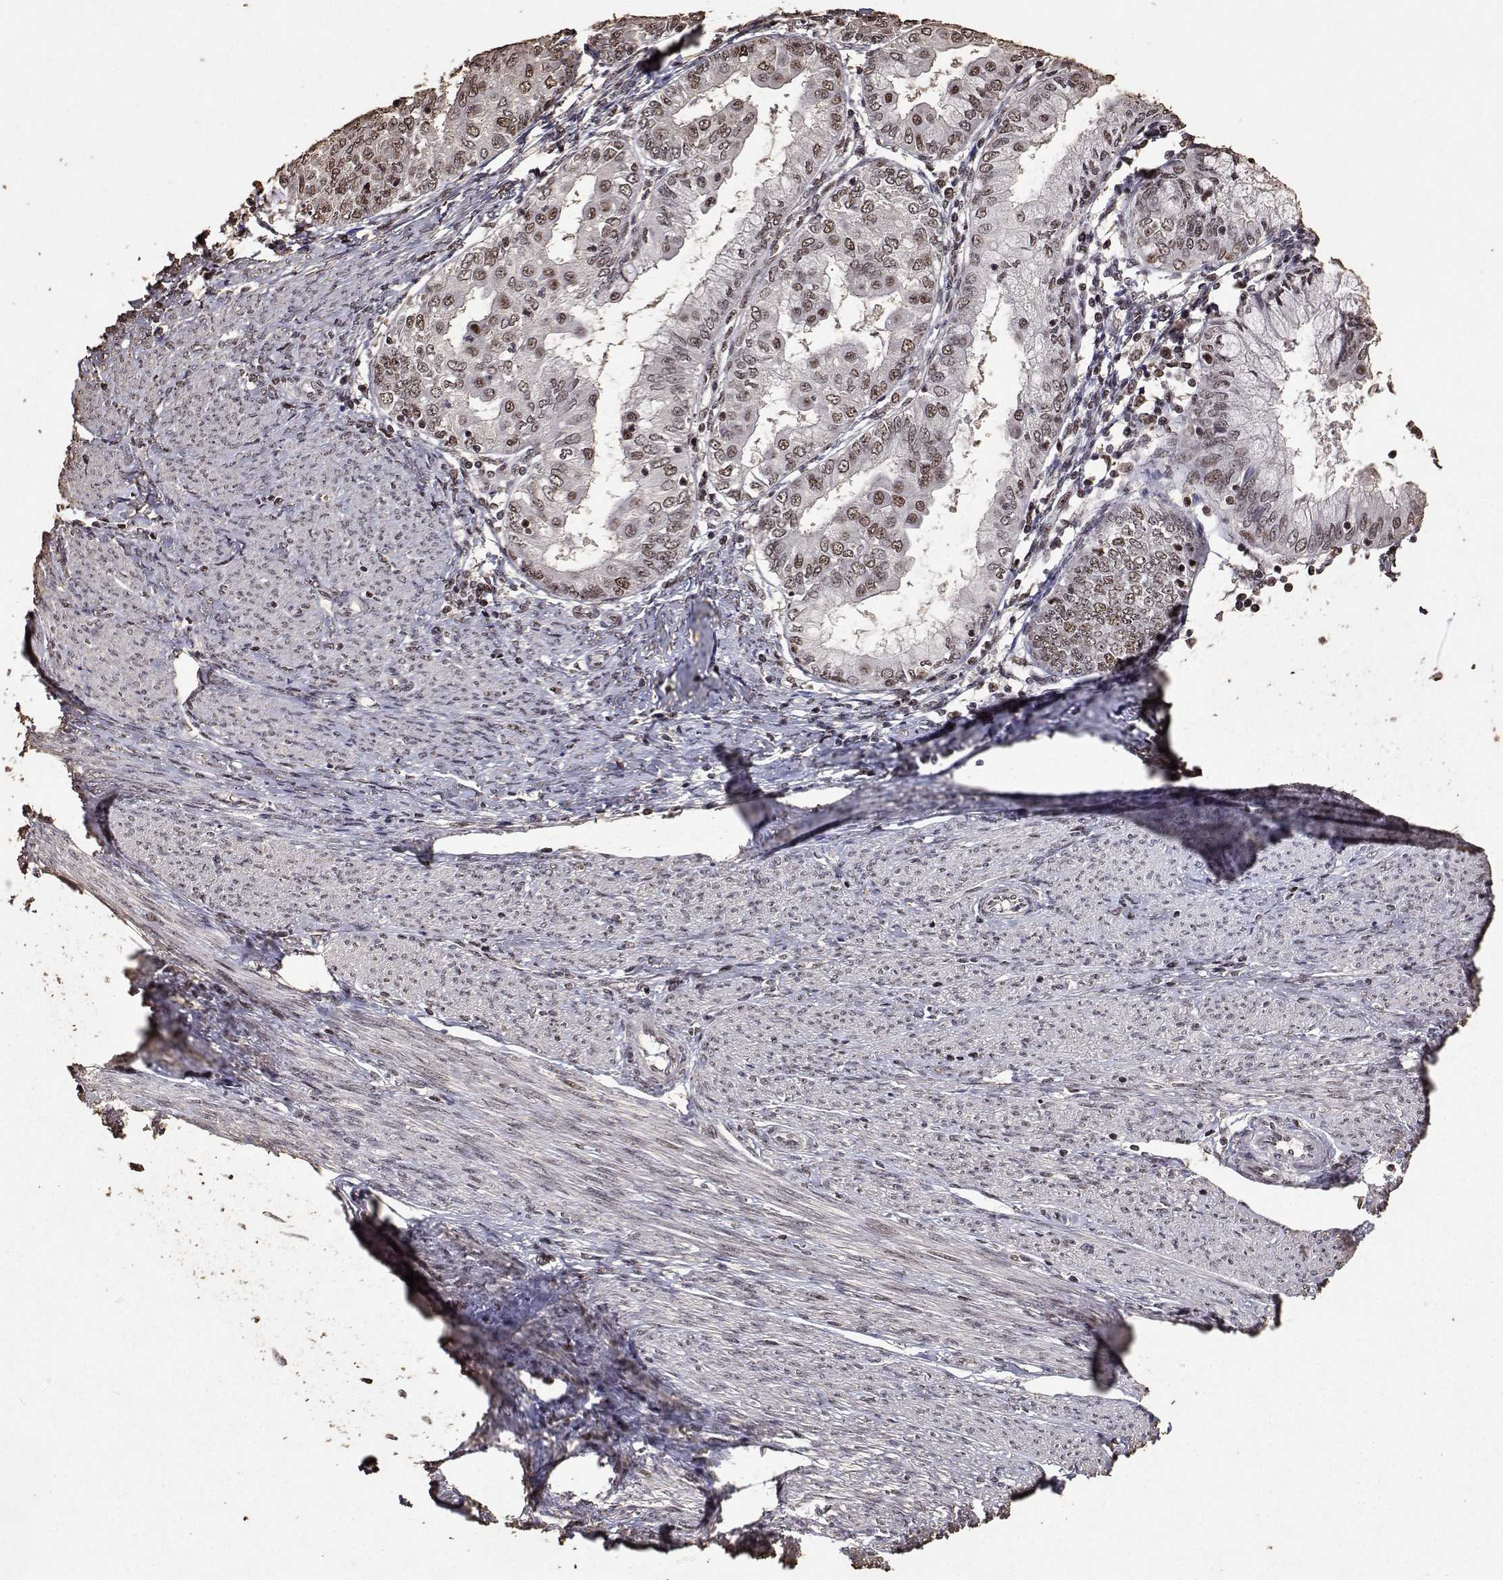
{"staining": {"intensity": "weak", "quantity": "25%-75%", "location": "nuclear"}, "tissue": "endometrial cancer", "cell_type": "Tumor cells", "image_type": "cancer", "snomed": [{"axis": "morphology", "description": "Adenocarcinoma, NOS"}, {"axis": "topography", "description": "Endometrium"}], "caption": "Immunohistochemistry of human endometrial adenocarcinoma shows low levels of weak nuclear staining in about 25%-75% of tumor cells.", "gene": "TOE1", "patient": {"sex": "female", "age": 68}}